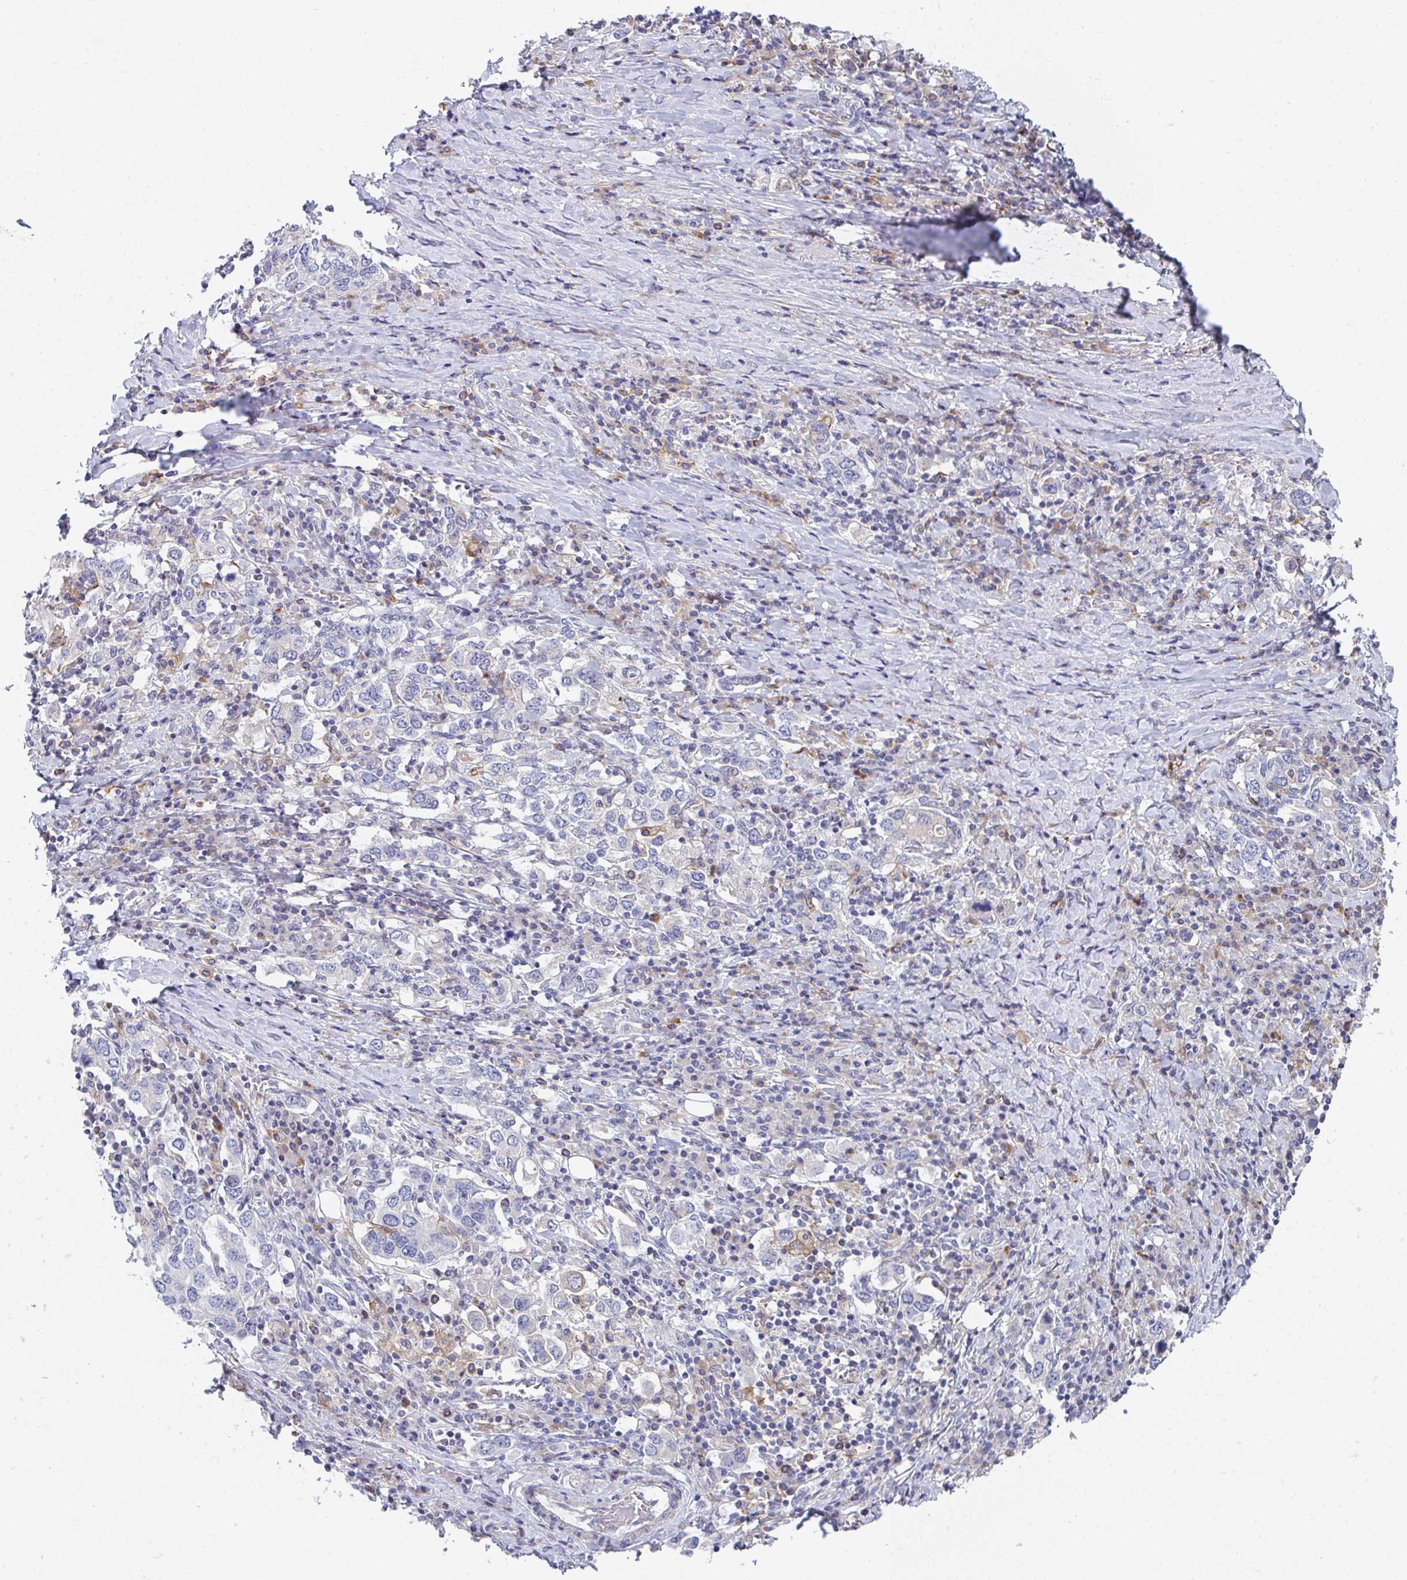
{"staining": {"intensity": "moderate", "quantity": "<25%", "location": "cytoplasmic/membranous"}, "tissue": "stomach cancer", "cell_type": "Tumor cells", "image_type": "cancer", "snomed": [{"axis": "morphology", "description": "Adenocarcinoma, NOS"}, {"axis": "topography", "description": "Stomach, upper"}, {"axis": "topography", "description": "Stomach"}], "caption": "Stomach cancer stained with a protein marker displays moderate staining in tumor cells.", "gene": "KLHL33", "patient": {"sex": "male", "age": 62}}